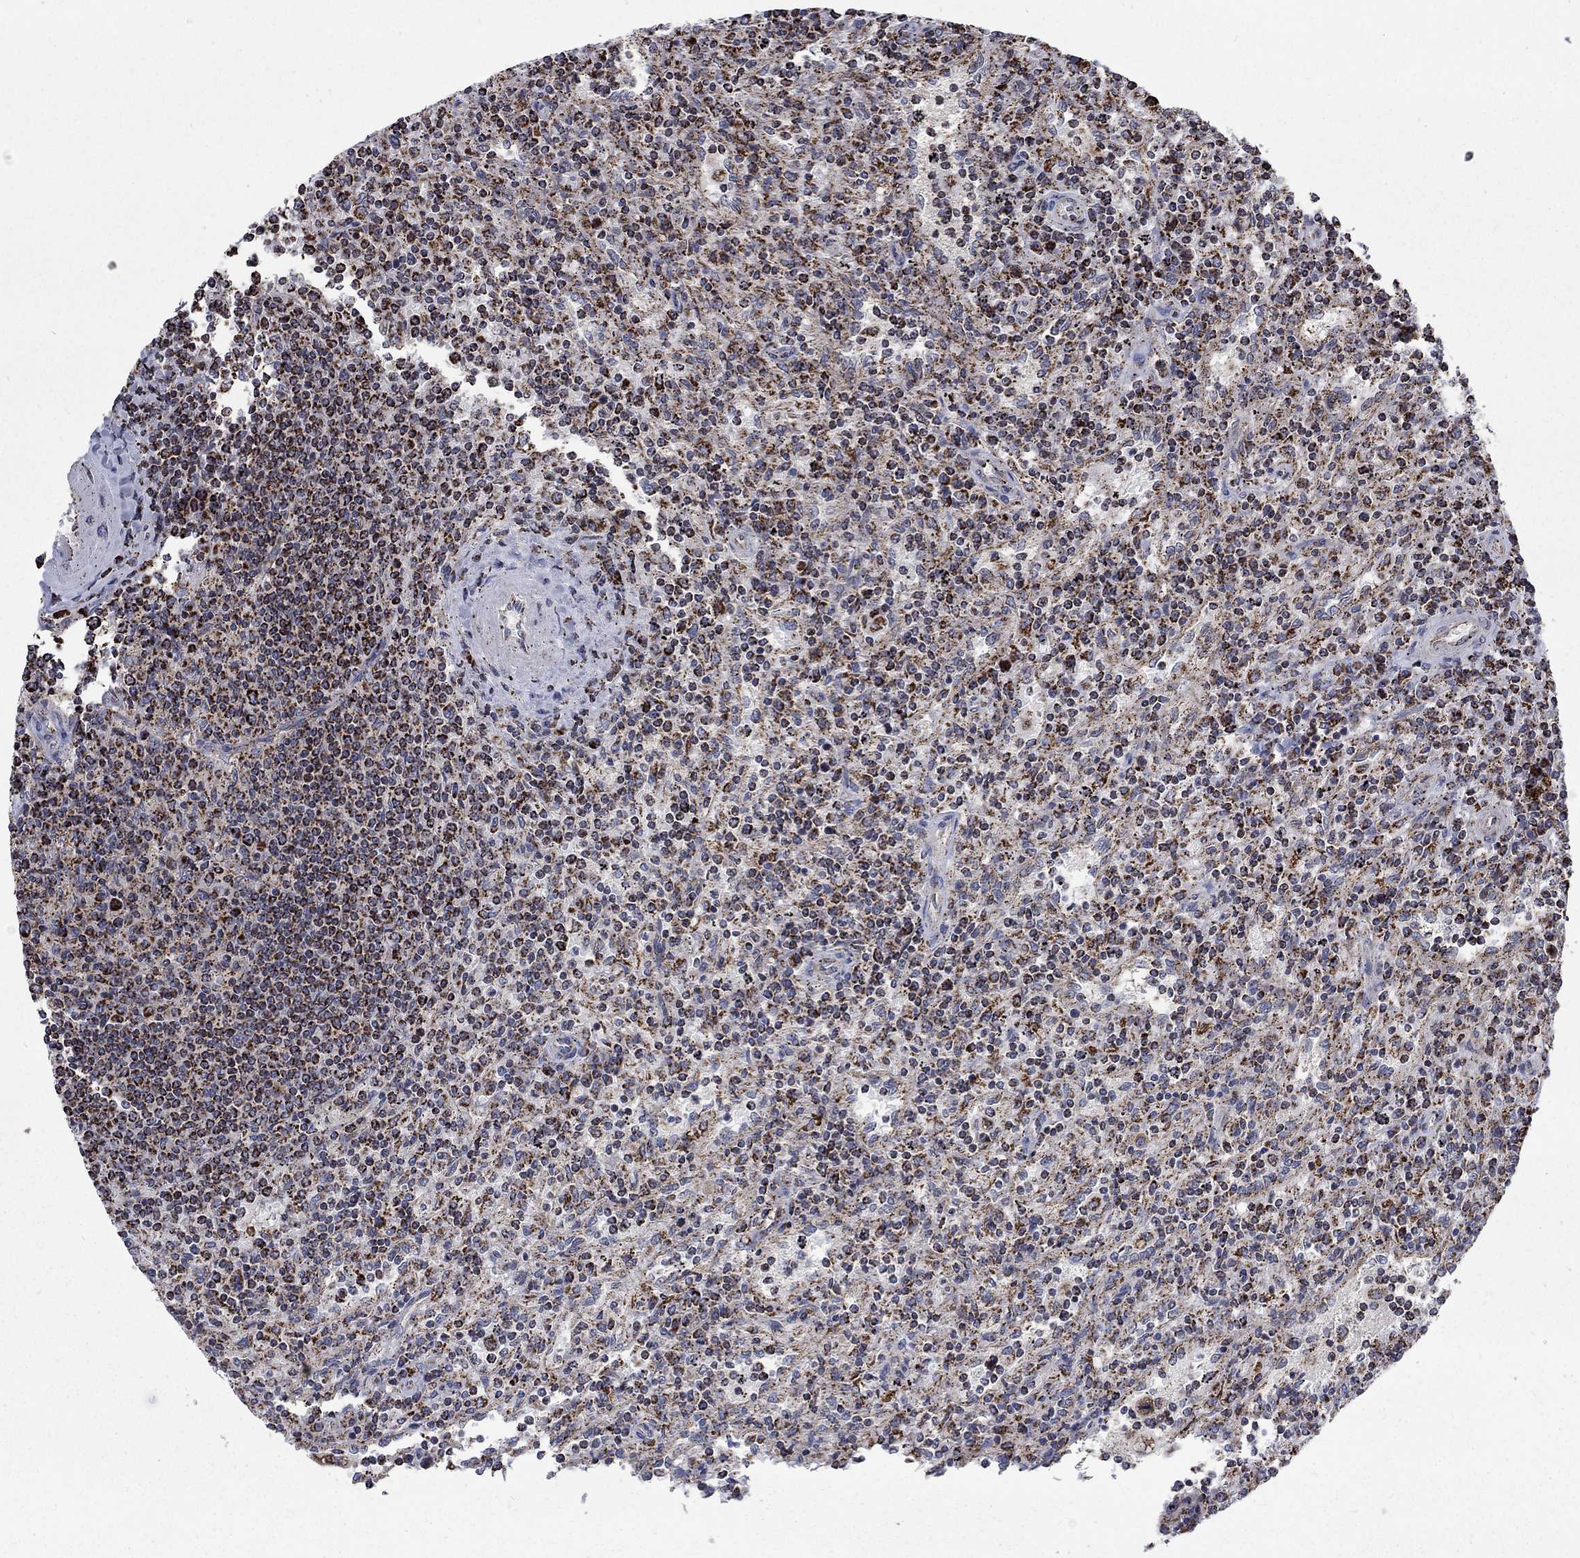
{"staining": {"intensity": "strong", "quantity": ">75%", "location": "cytoplasmic/membranous"}, "tissue": "lymphoma", "cell_type": "Tumor cells", "image_type": "cancer", "snomed": [{"axis": "morphology", "description": "Malignant lymphoma, non-Hodgkin's type, Low grade"}, {"axis": "topography", "description": "Spleen"}], "caption": "Strong cytoplasmic/membranous protein positivity is appreciated in about >75% of tumor cells in low-grade malignant lymphoma, non-Hodgkin's type.", "gene": "MOAP1", "patient": {"sex": "male", "age": 62}}